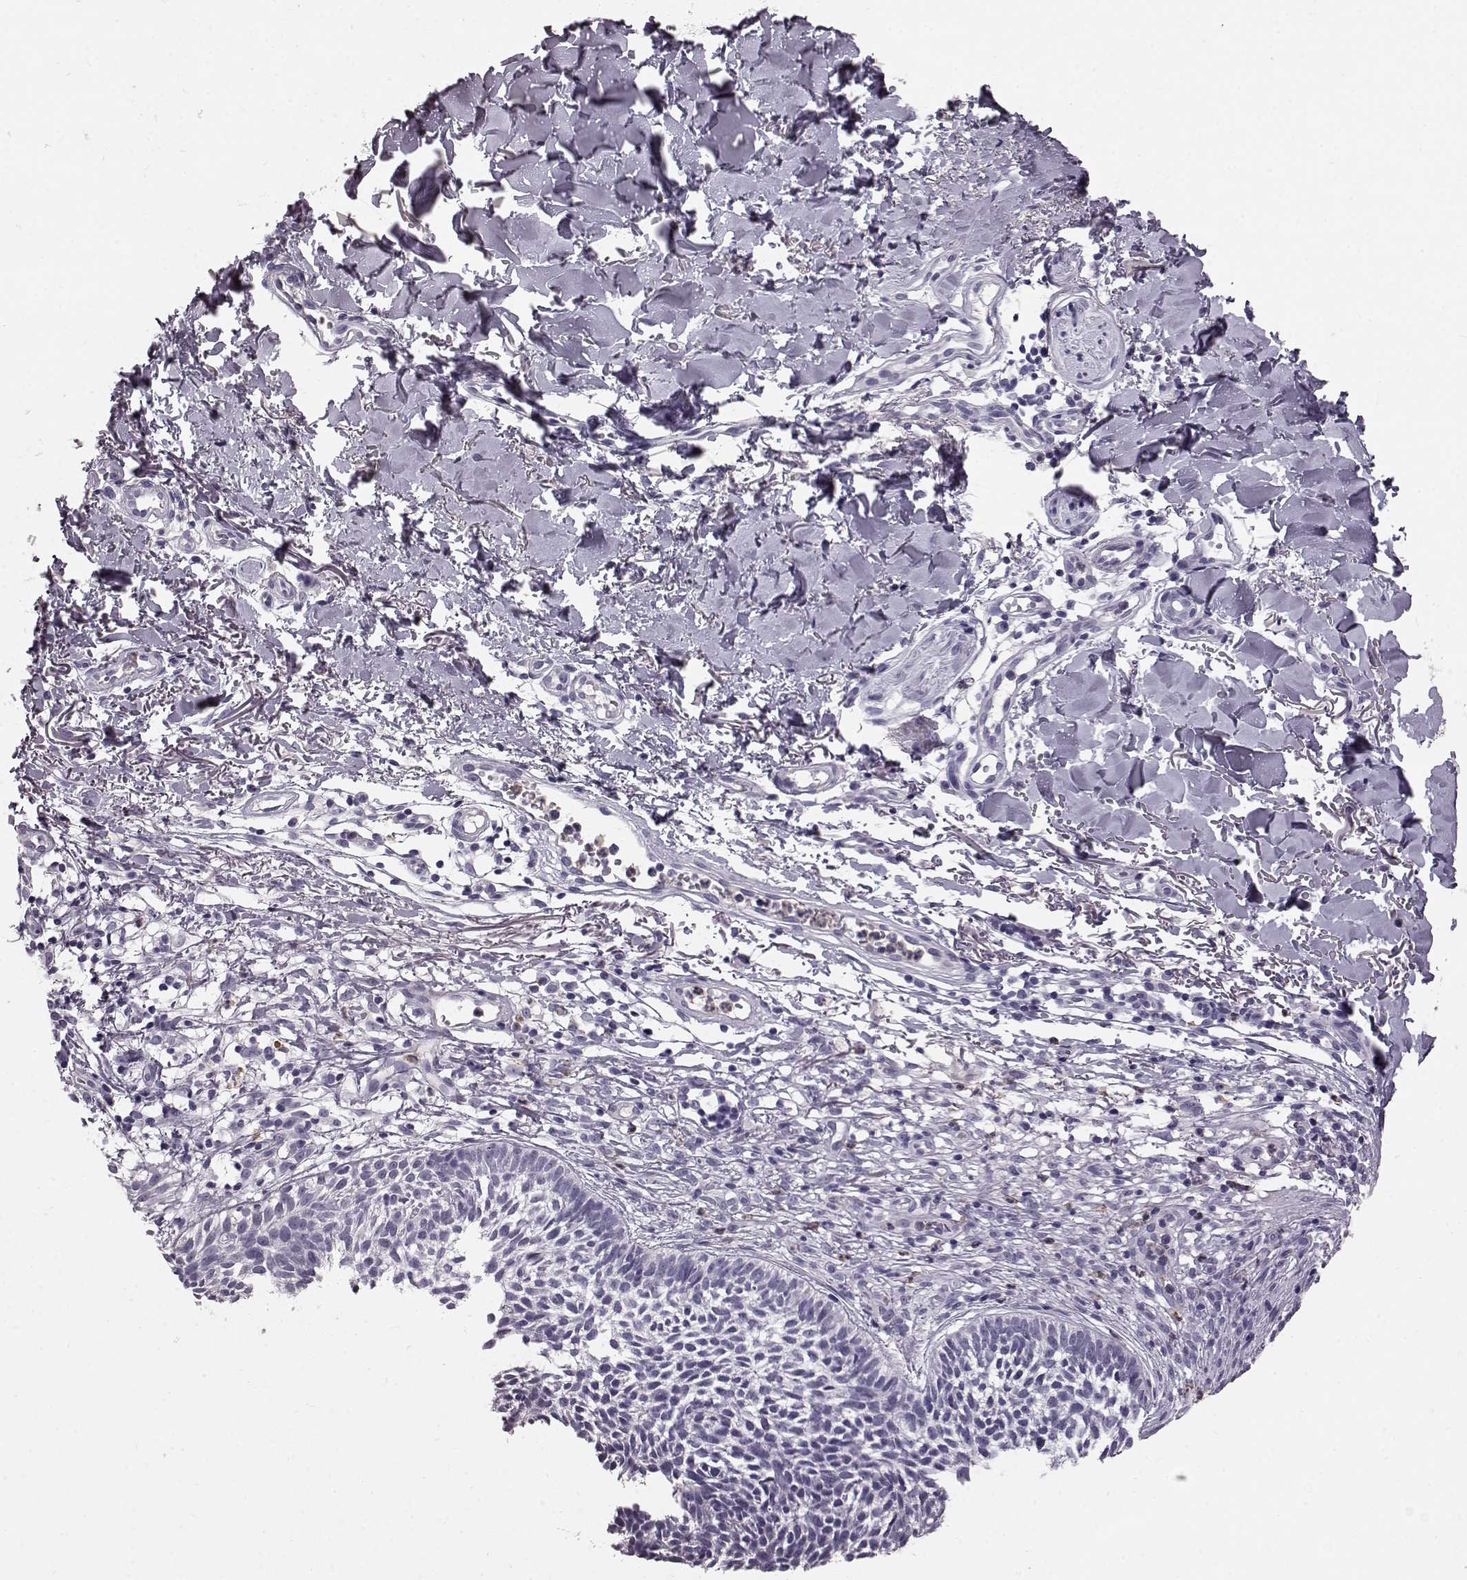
{"staining": {"intensity": "negative", "quantity": "none", "location": "none"}, "tissue": "skin cancer", "cell_type": "Tumor cells", "image_type": "cancer", "snomed": [{"axis": "morphology", "description": "Basal cell carcinoma"}, {"axis": "topography", "description": "Skin"}], "caption": "This is a image of immunohistochemistry (IHC) staining of basal cell carcinoma (skin), which shows no positivity in tumor cells.", "gene": "FUT4", "patient": {"sex": "male", "age": 78}}